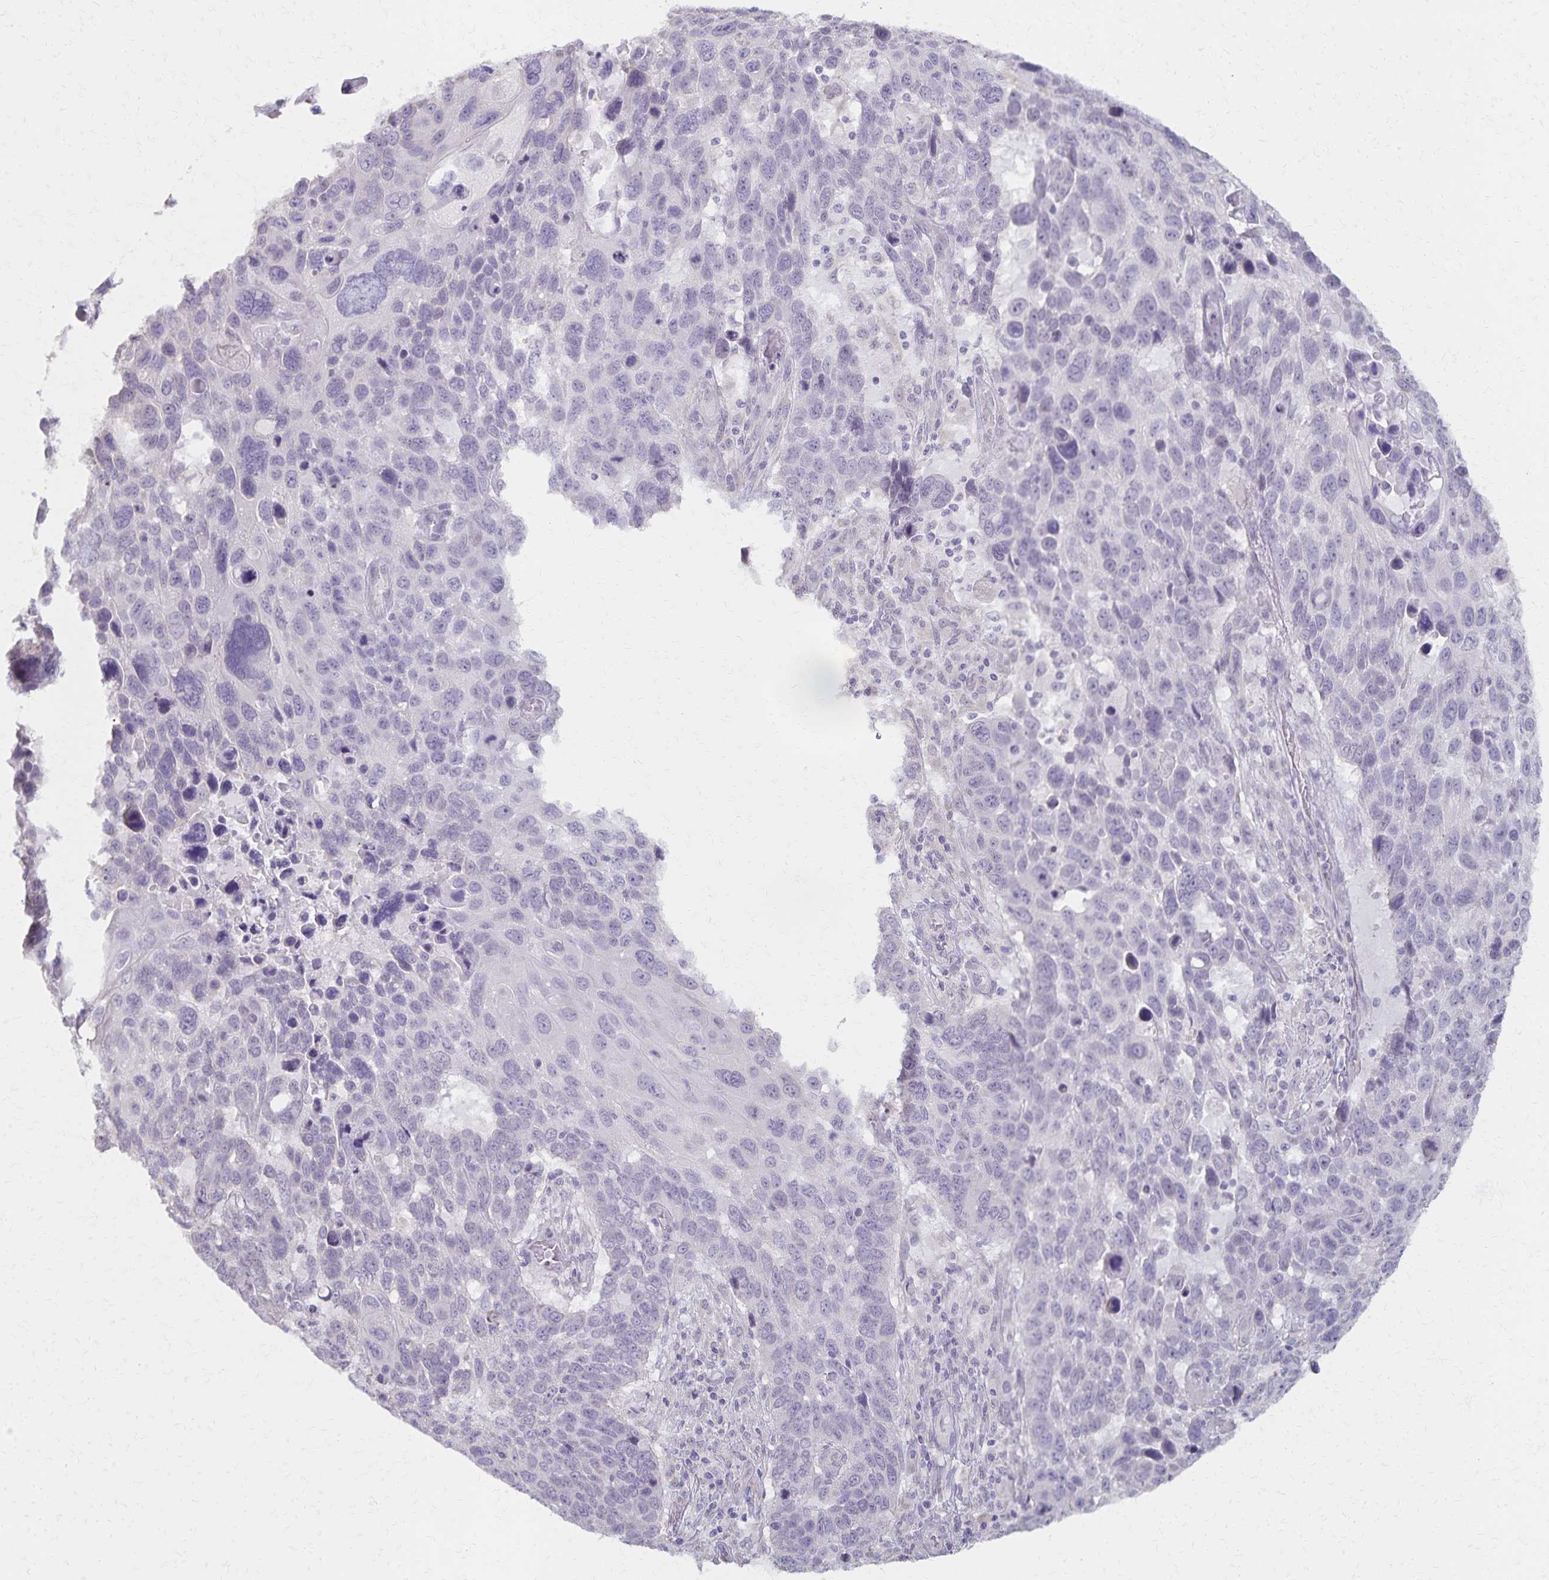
{"staining": {"intensity": "negative", "quantity": "none", "location": "none"}, "tissue": "lung cancer", "cell_type": "Tumor cells", "image_type": "cancer", "snomed": [{"axis": "morphology", "description": "Squamous cell carcinoma, NOS"}, {"axis": "topography", "description": "Lung"}], "caption": "Lung squamous cell carcinoma was stained to show a protein in brown. There is no significant positivity in tumor cells.", "gene": "KISS1", "patient": {"sex": "male", "age": 68}}